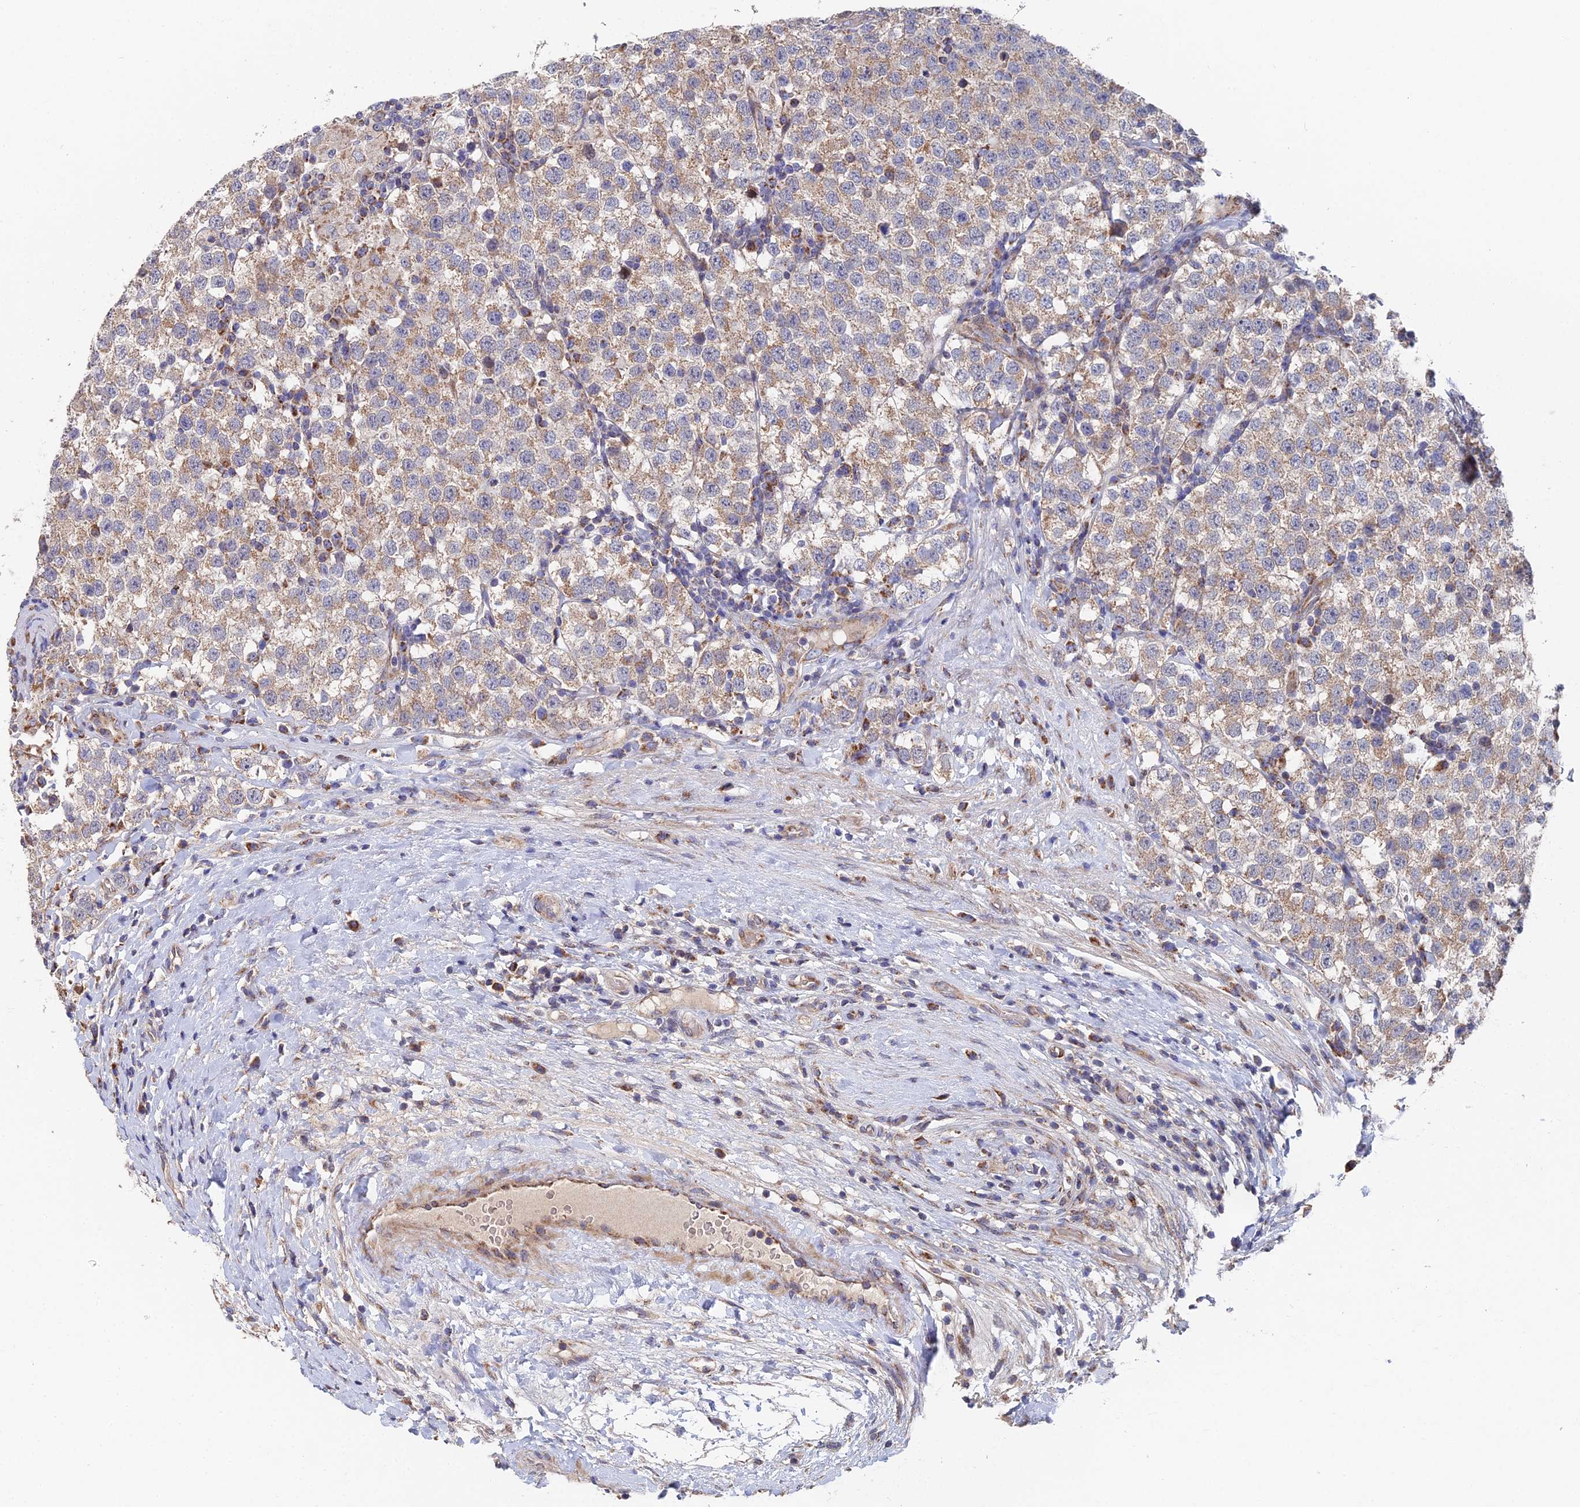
{"staining": {"intensity": "weak", "quantity": ">75%", "location": "cytoplasmic/membranous"}, "tissue": "testis cancer", "cell_type": "Tumor cells", "image_type": "cancer", "snomed": [{"axis": "morphology", "description": "Seminoma, NOS"}, {"axis": "topography", "description": "Testis"}], "caption": "A brown stain highlights weak cytoplasmic/membranous positivity of a protein in human seminoma (testis) tumor cells.", "gene": "ECSIT", "patient": {"sex": "male", "age": 34}}